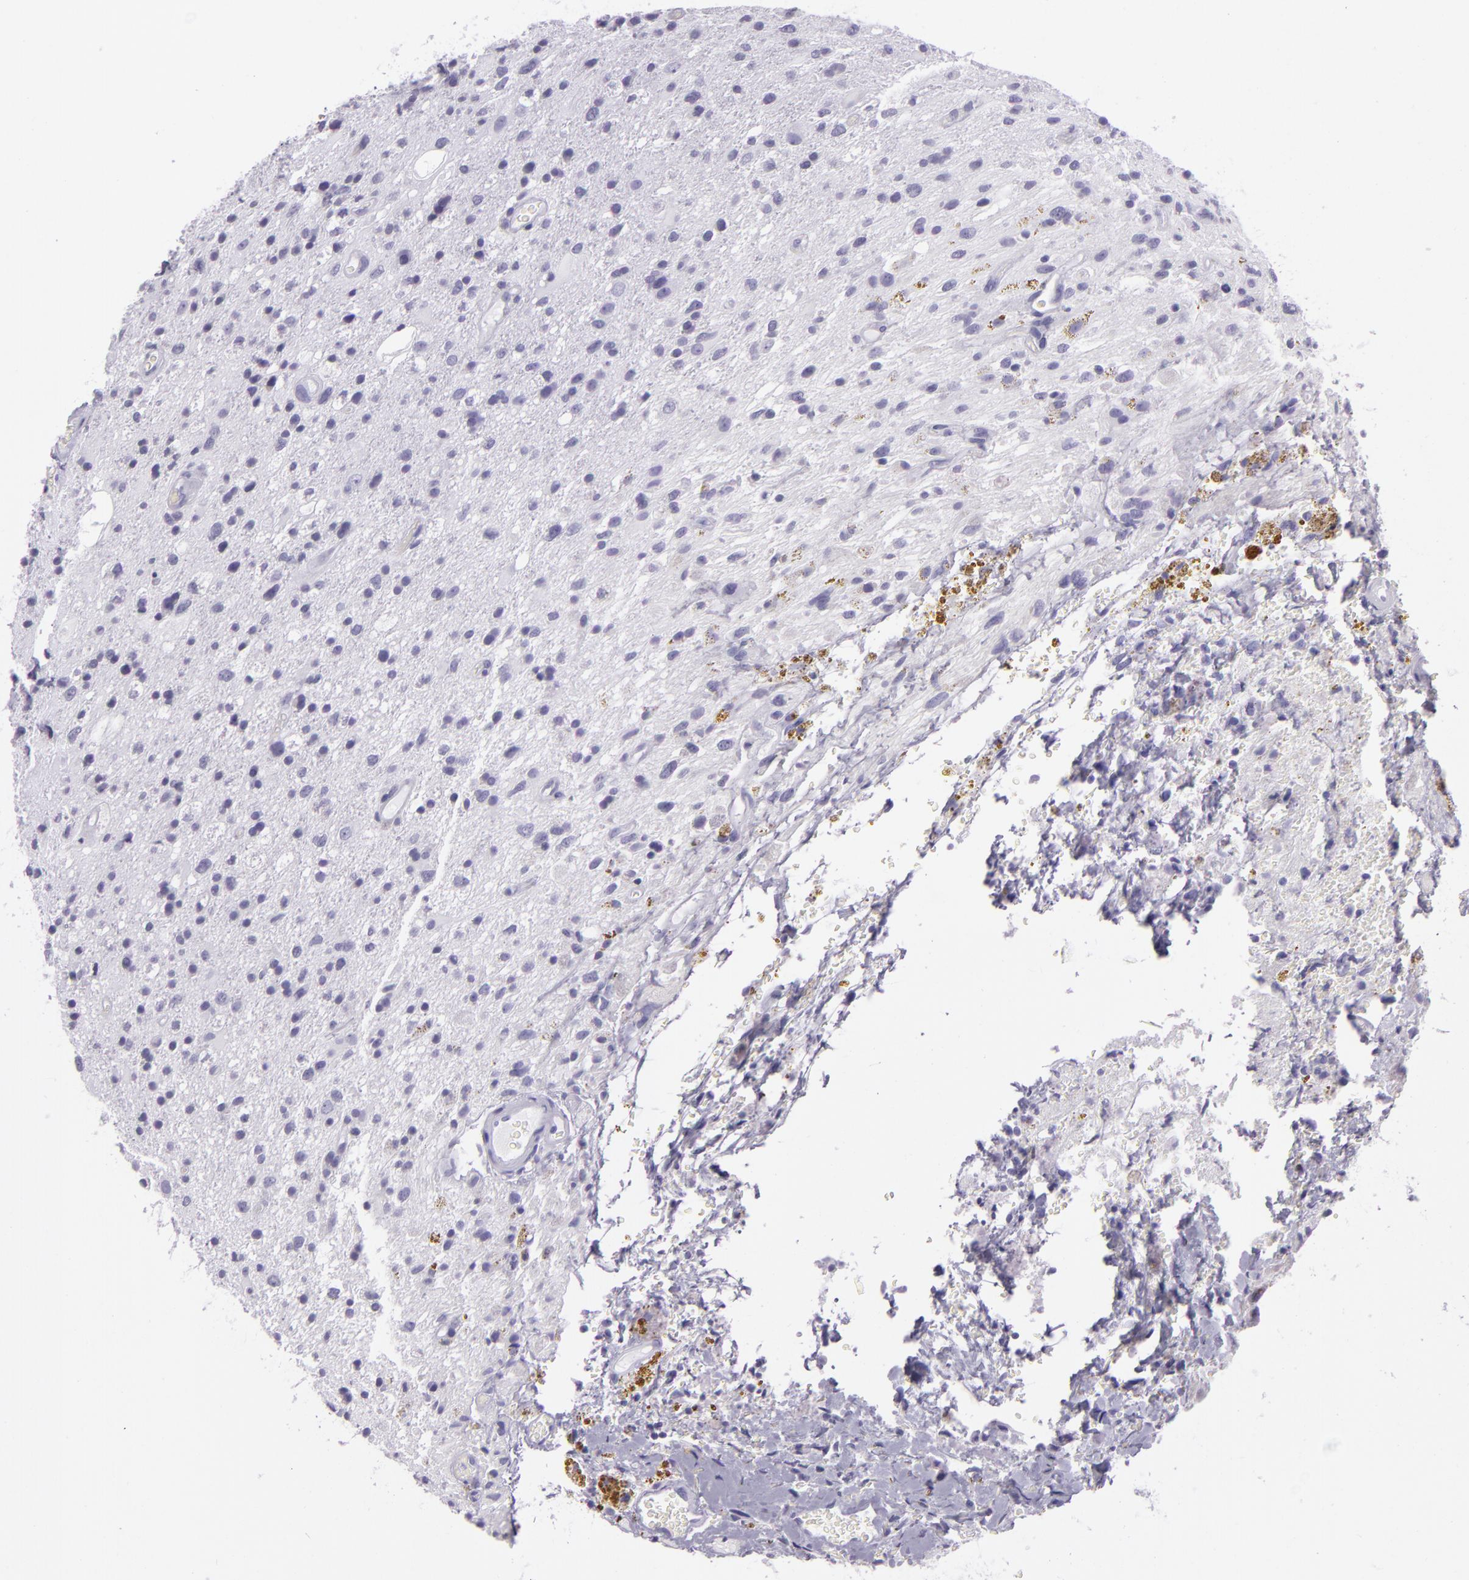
{"staining": {"intensity": "negative", "quantity": "none", "location": "none"}, "tissue": "glioma", "cell_type": "Tumor cells", "image_type": "cancer", "snomed": [{"axis": "morphology", "description": "Glioma, malignant, High grade"}, {"axis": "topography", "description": "Brain"}], "caption": "Immunohistochemistry of glioma displays no positivity in tumor cells.", "gene": "MUC6", "patient": {"sex": "male", "age": 48}}